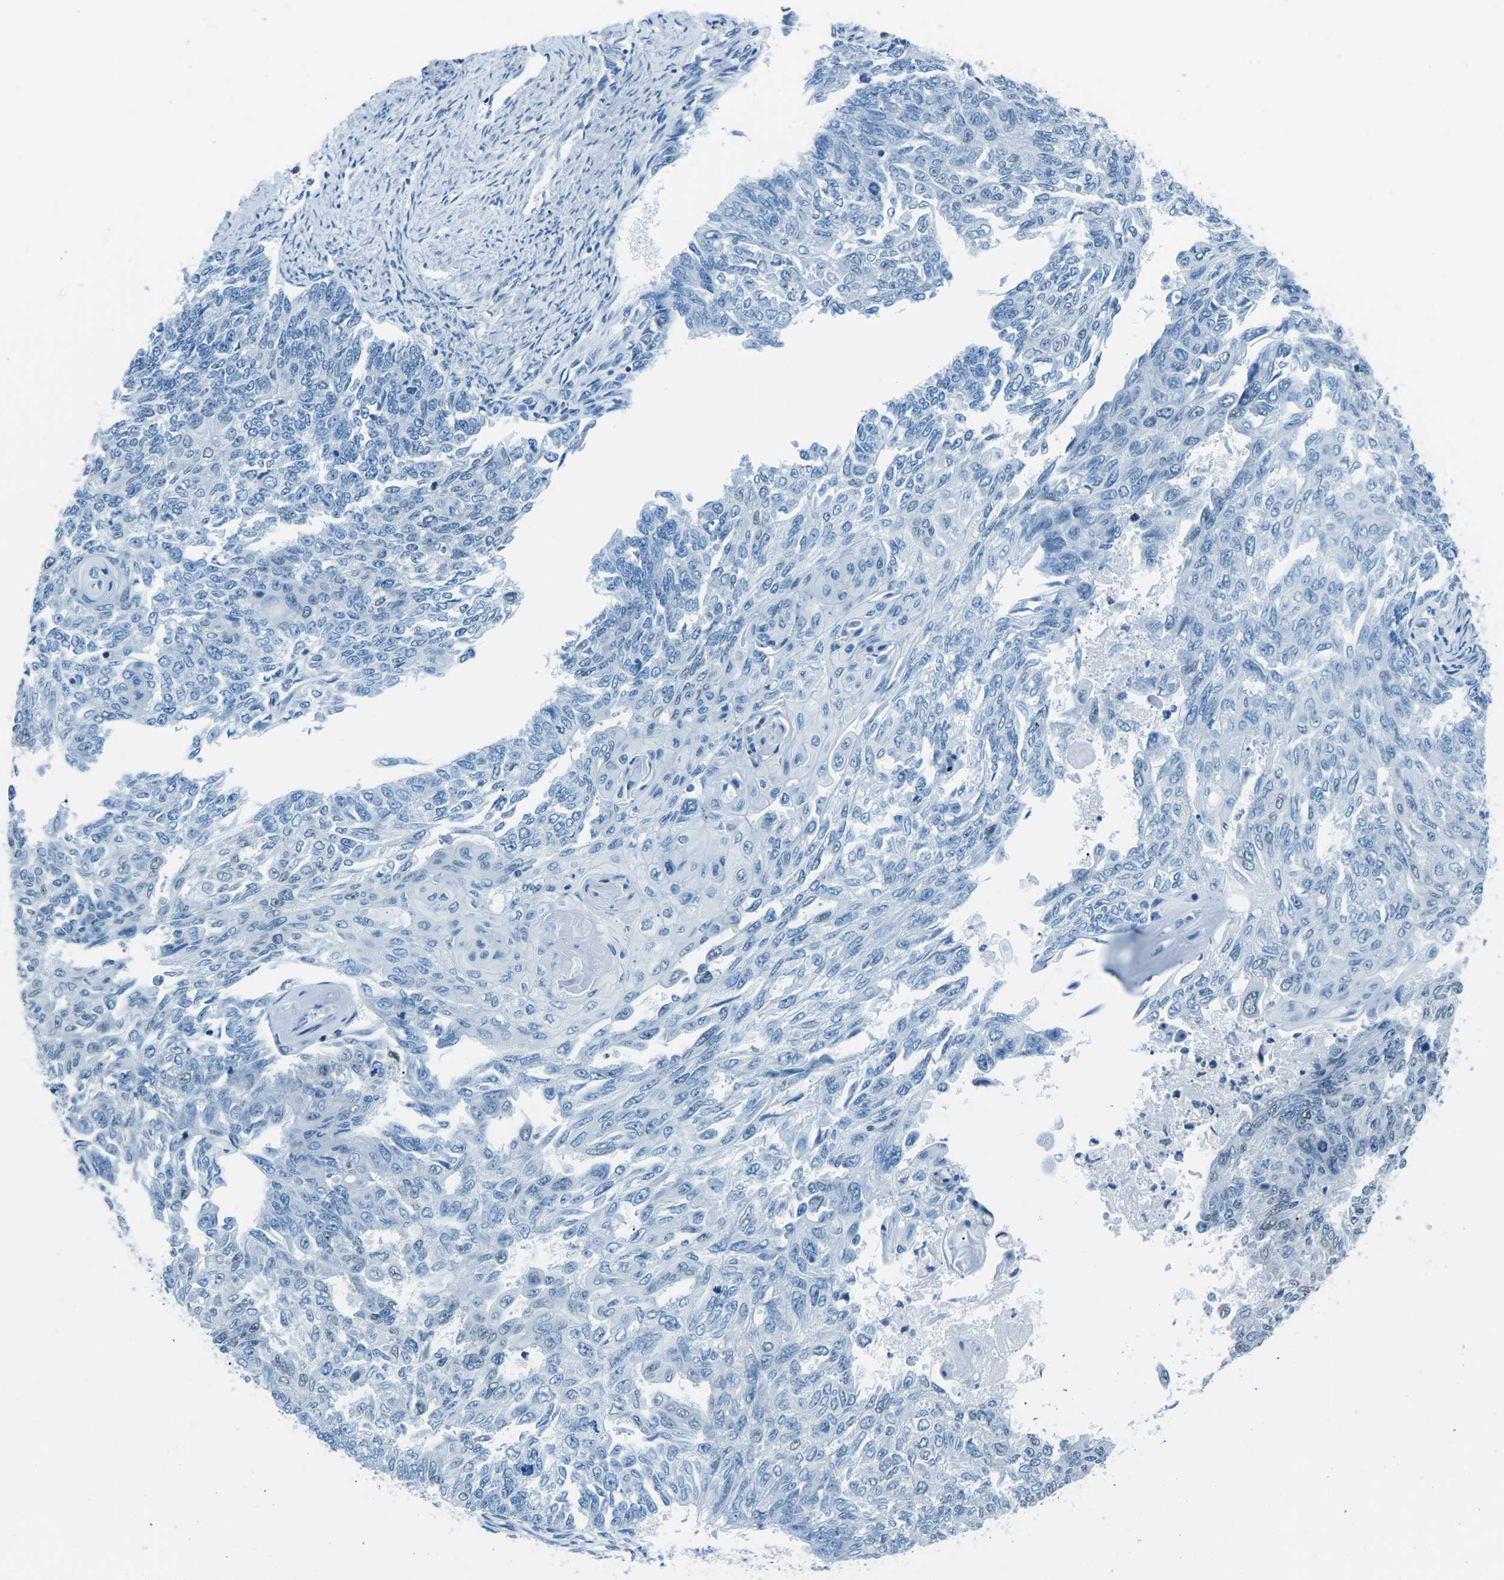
{"staining": {"intensity": "negative", "quantity": "none", "location": "none"}, "tissue": "endometrial cancer", "cell_type": "Tumor cells", "image_type": "cancer", "snomed": [{"axis": "morphology", "description": "Adenocarcinoma, NOS"}, {"axis": "topography", "description": "Endometrium"}], "caption": "A high-resolution micrograph shows IHC staining of endometrial adenocarcinoma, which displays no significant staining in tumor cells.", "gene": "CELF2", "patient": {"sex": "female", "age": 32}}